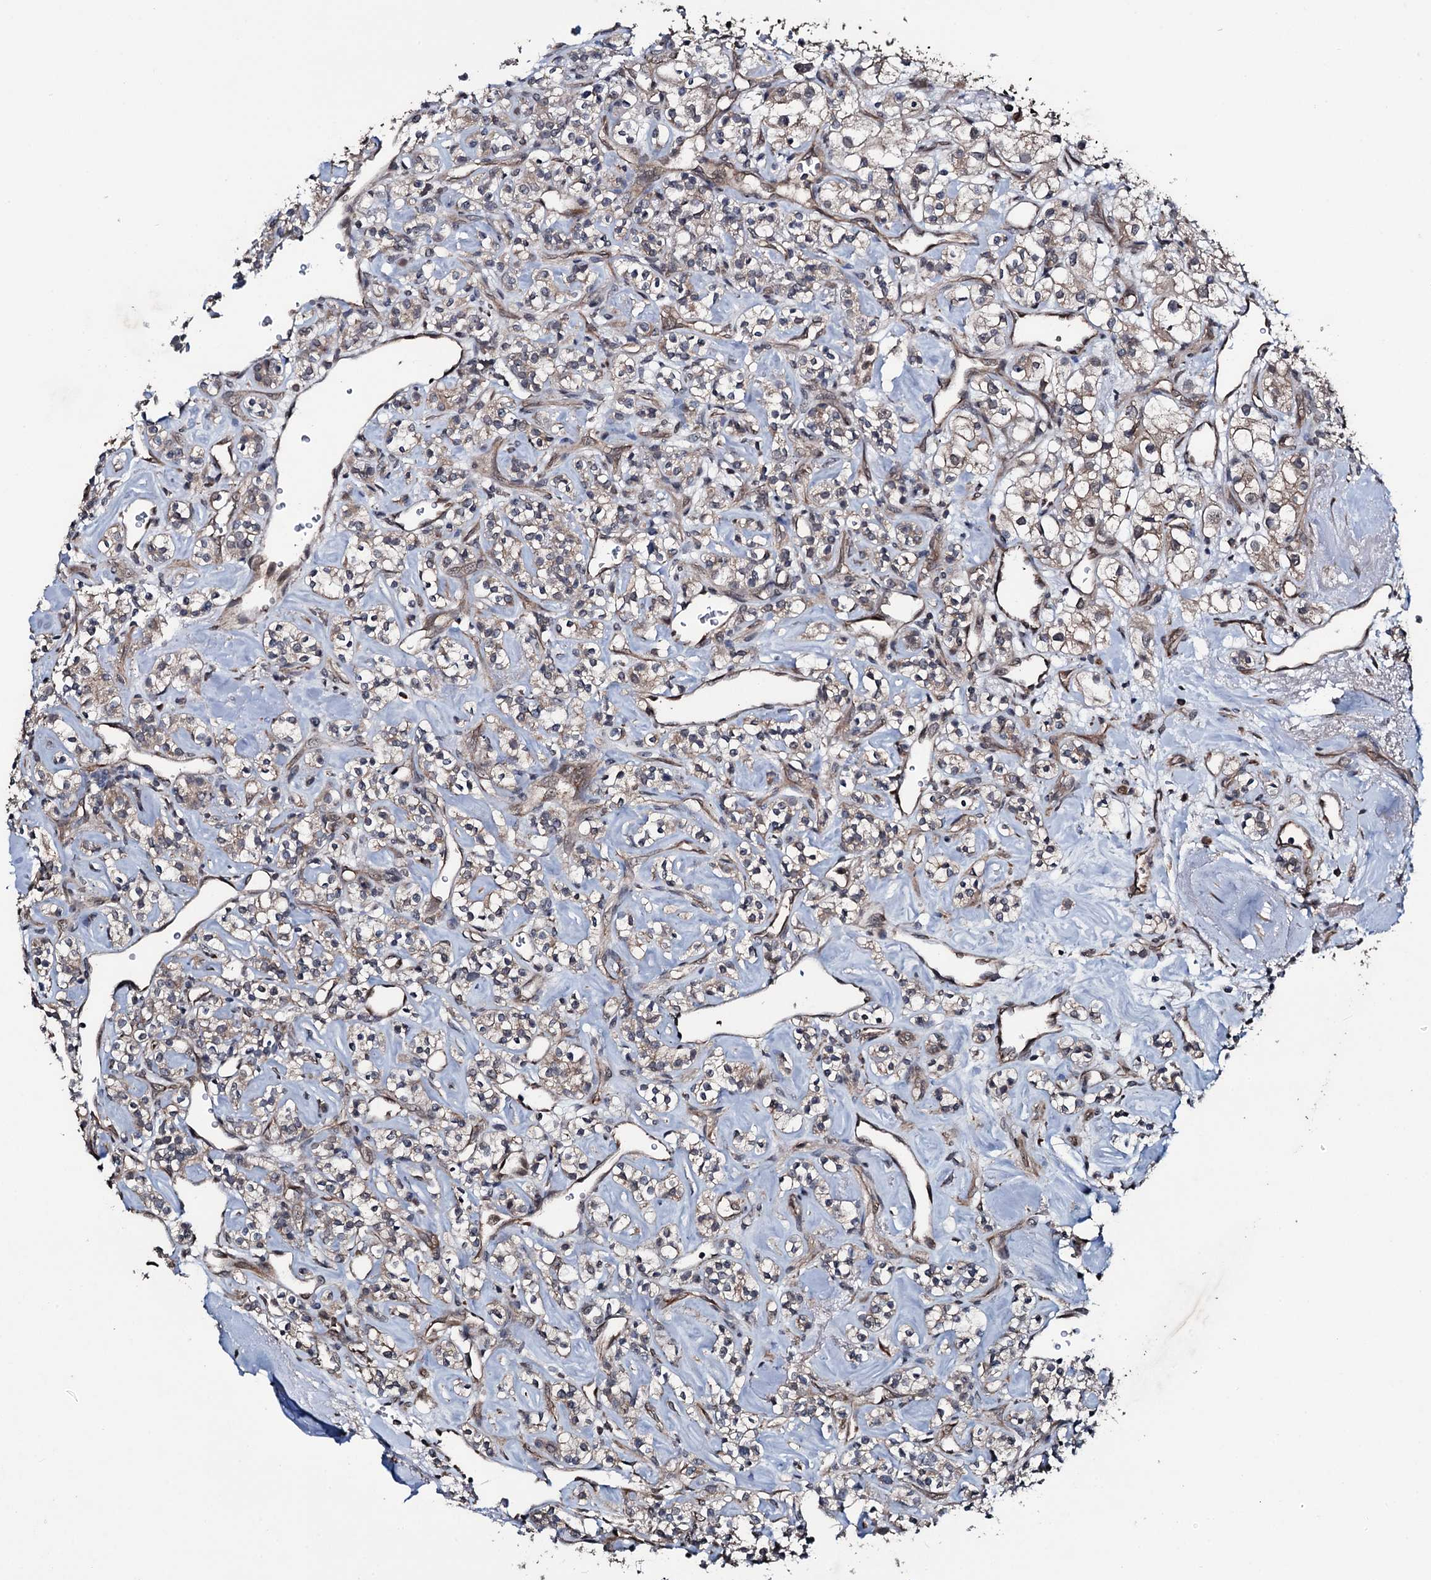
{"staining": {"intensity": "negative", "quantity": "none", "location": "none"}, "tissue": "renal cancer", "cell_type": "Tumor cells", "image_type": "cancer", "snomed": [{"axis": "morphology", "description": "Adenocarcinoma, NOS"}, {"axis": "topography", "description": "Kidney"}], "caption": "Immunohistochemical staining of renal adenocarcinoma exhibits no significant expression in tumor cells.", "gene": "MRPS31", "patient": {"sex": "male", "age": 77}}